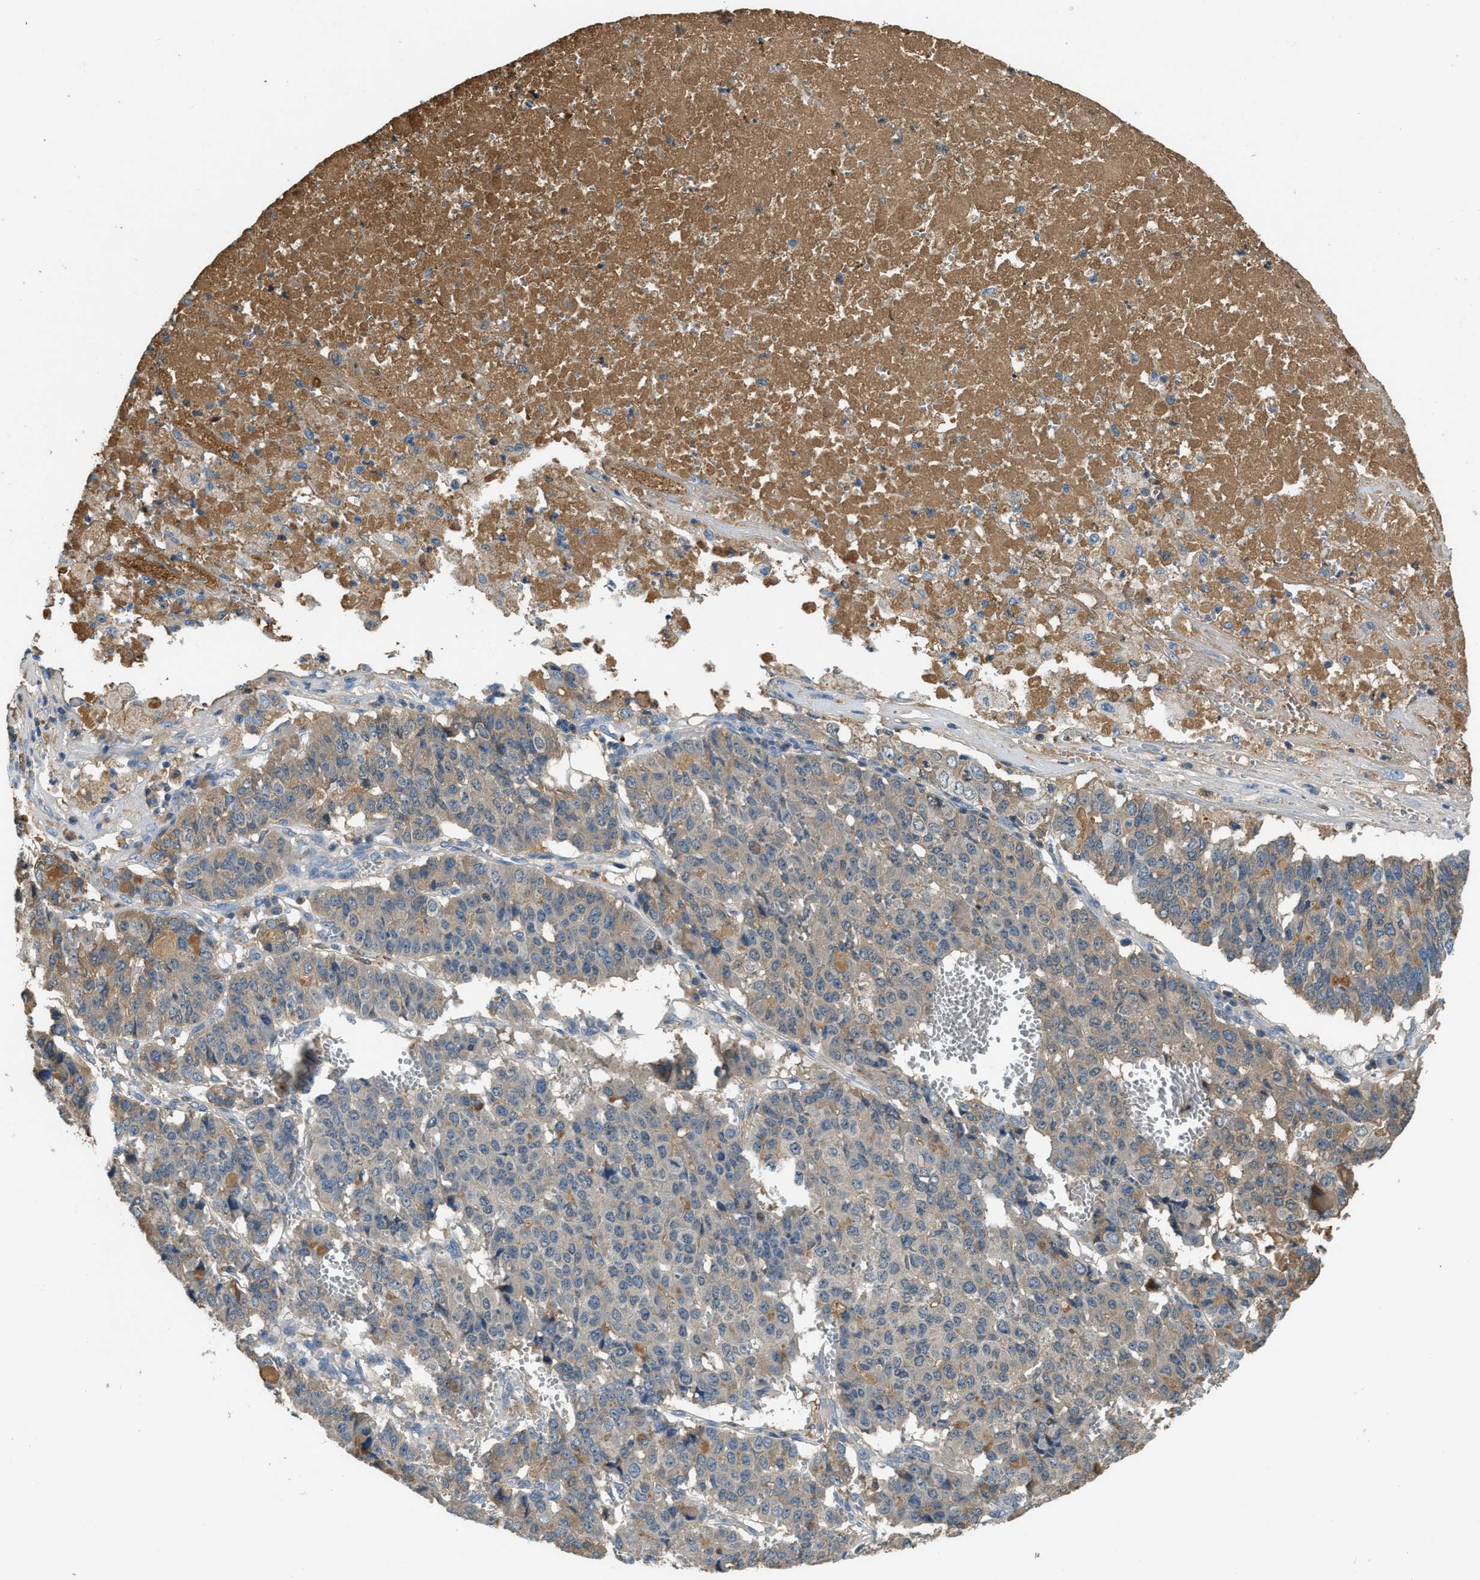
{"staining": {"intensity": "moderate", "quantity": "<25%", "location": "cytoplasmic/membranous"}, "tissue": "pancreatic cancer", "cell_type": "Tumor cells", "image_type": "cancer", "snomed": [{"axis": "morphology", "description": "Adenocarcinoma, NOS"}, {"axis": "topography", "description": "Pancreas"}], "caption": "Immunohistochemistry (IHC) of human pancreatic cancer (adenocarcinoma) exhibits low levels of moderate cytoplasmic/membranous positivity in approximately <25% of tumor cells.", "gene": "STC1", "patient": {"sex": "male", "age": 50}}